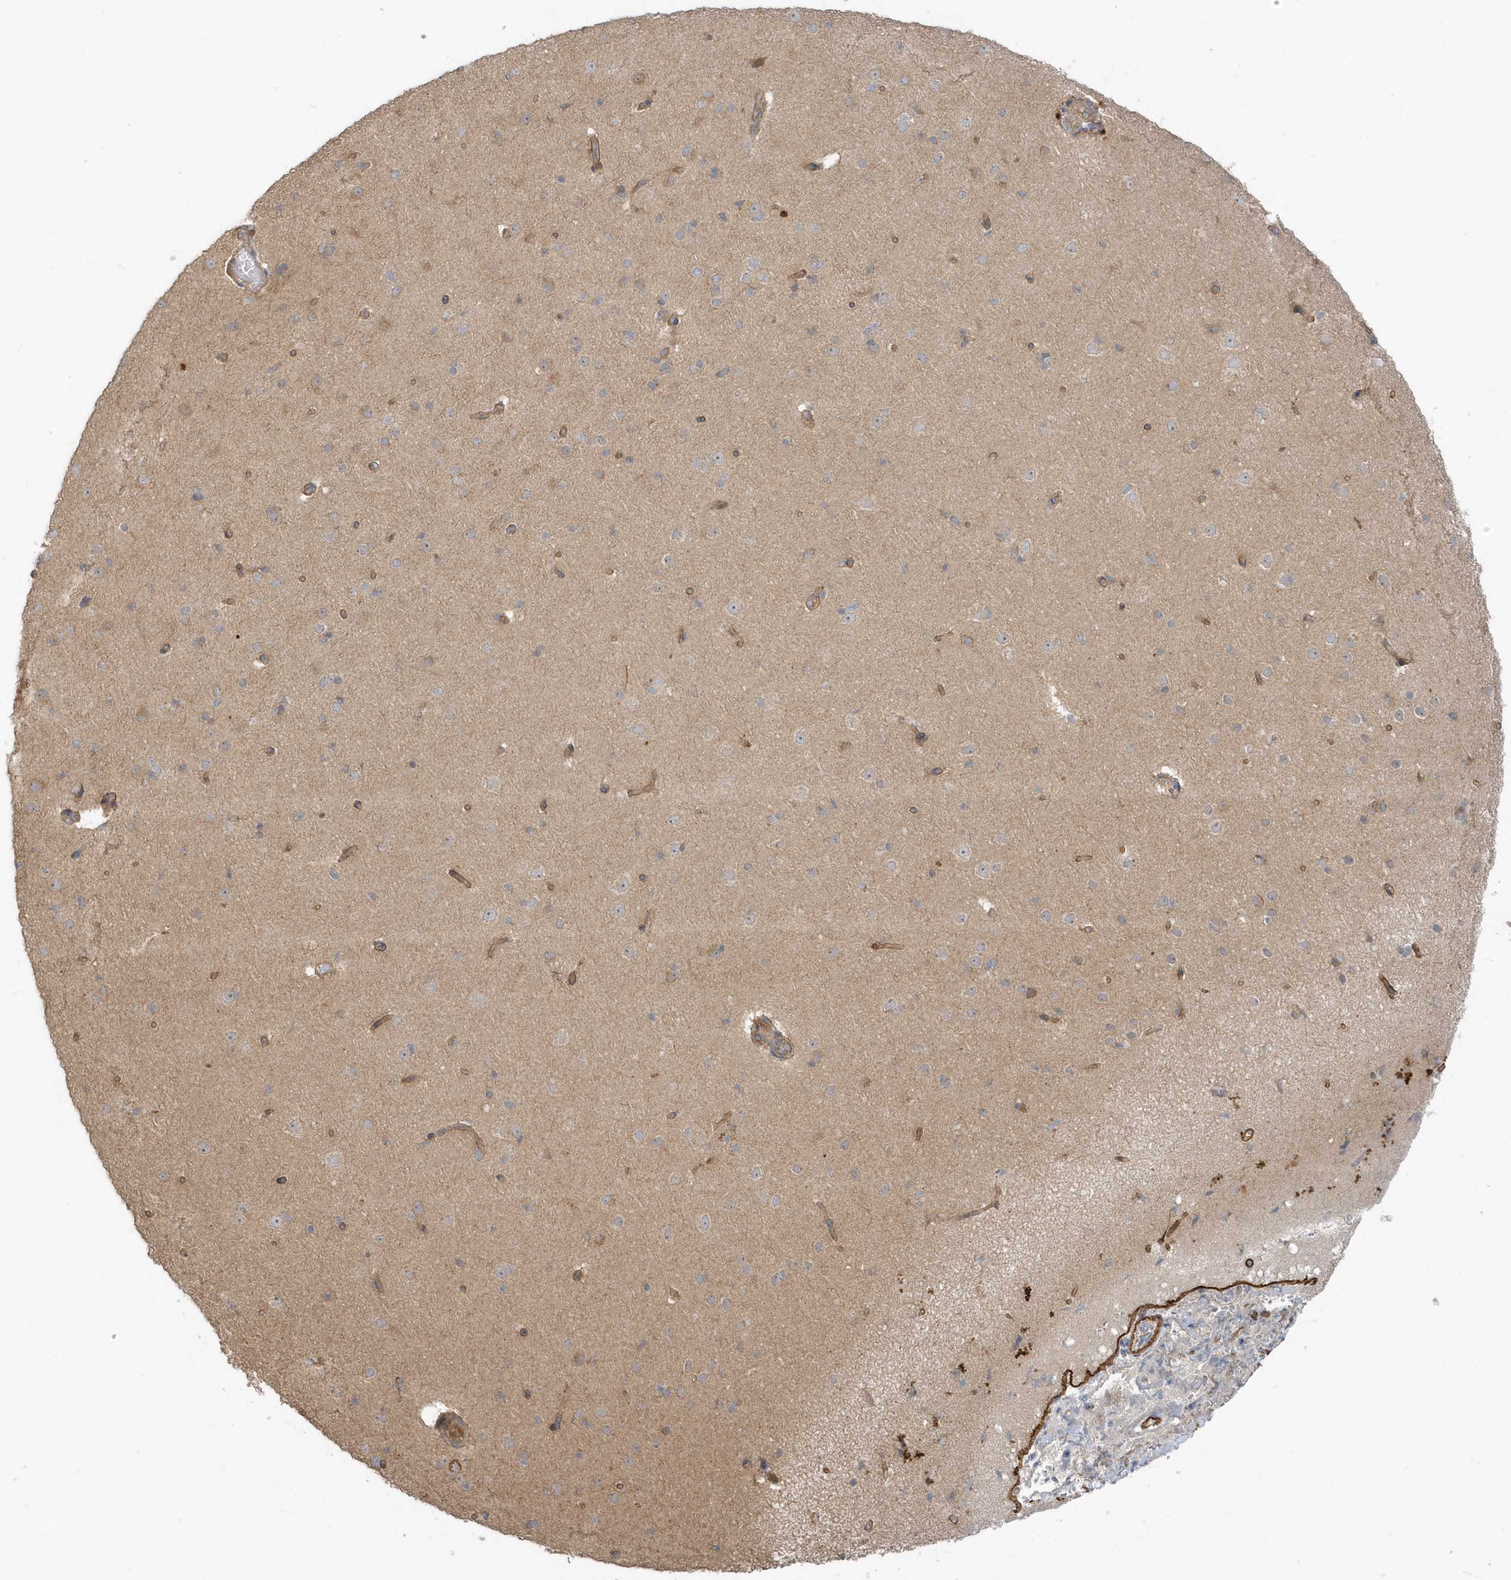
{"staining": {"intensity": "strong", "quantity": ">75%", "location": "cytoplasmic/membranous"}, "tissue": "cerebral cortex", "cell_type": "Endothelial cells", "image_type": "normal", "snomed": [{"axis": "morphology", "description": "Normal tissue, NOS"}, {"axis": "topography", "description": "Cerebral cortex"}], "caption": "Immunohistochemistry staining of unremarkable cerebral cortex, which exhibits high levels of strong cytoplasmic/membranous expression in about >75% of endothelial cells indicating strong cytoplasmic/membranous protein staining. The staining was performed using DAB (brown) for protein detection and nuclei were counterstained in hematoxylin (blue).", "gene": "ACTR1A", "patient": {"sex": "male", "age": 34}}